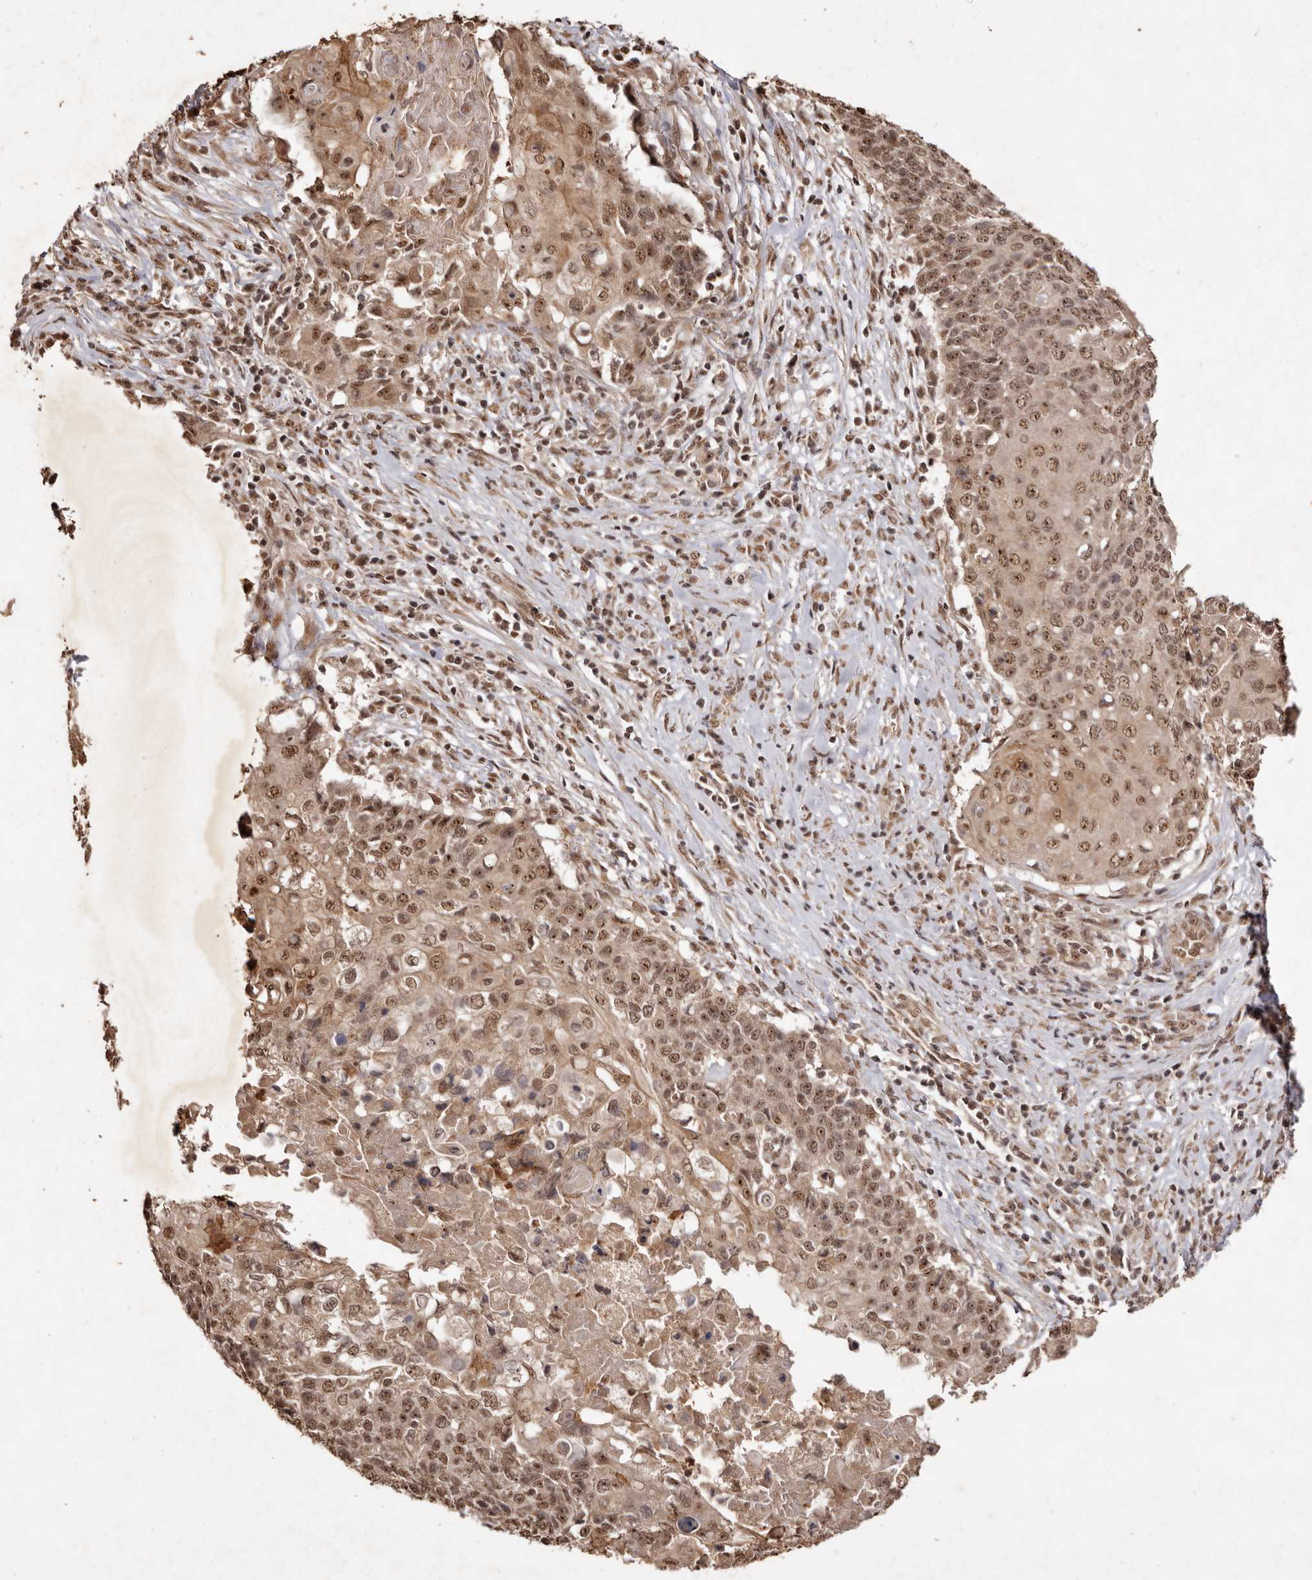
{"staining": {"intensity": "moderate", "quantity": ">75%", "location": "cytoplasmic/membranous,nuclear"}, "tissue": "cervical cancer", "cell_type": "Tumor cells", "image_type": "cancer", "snomed": [{"axis": "morphology", "description": "Squamous cell carcinoma, NOS"}, {"axis": "topography", "description": "Cervix"}], "caption": "Immunohistochemical staining of cervical cancer exhibits medium levels of moderate cytoplasmic/membranous and nuclear expression in about >75% of tumor cells.", "gene": "NOTCH1", "patient": {"sex": "female", "age": 39}}